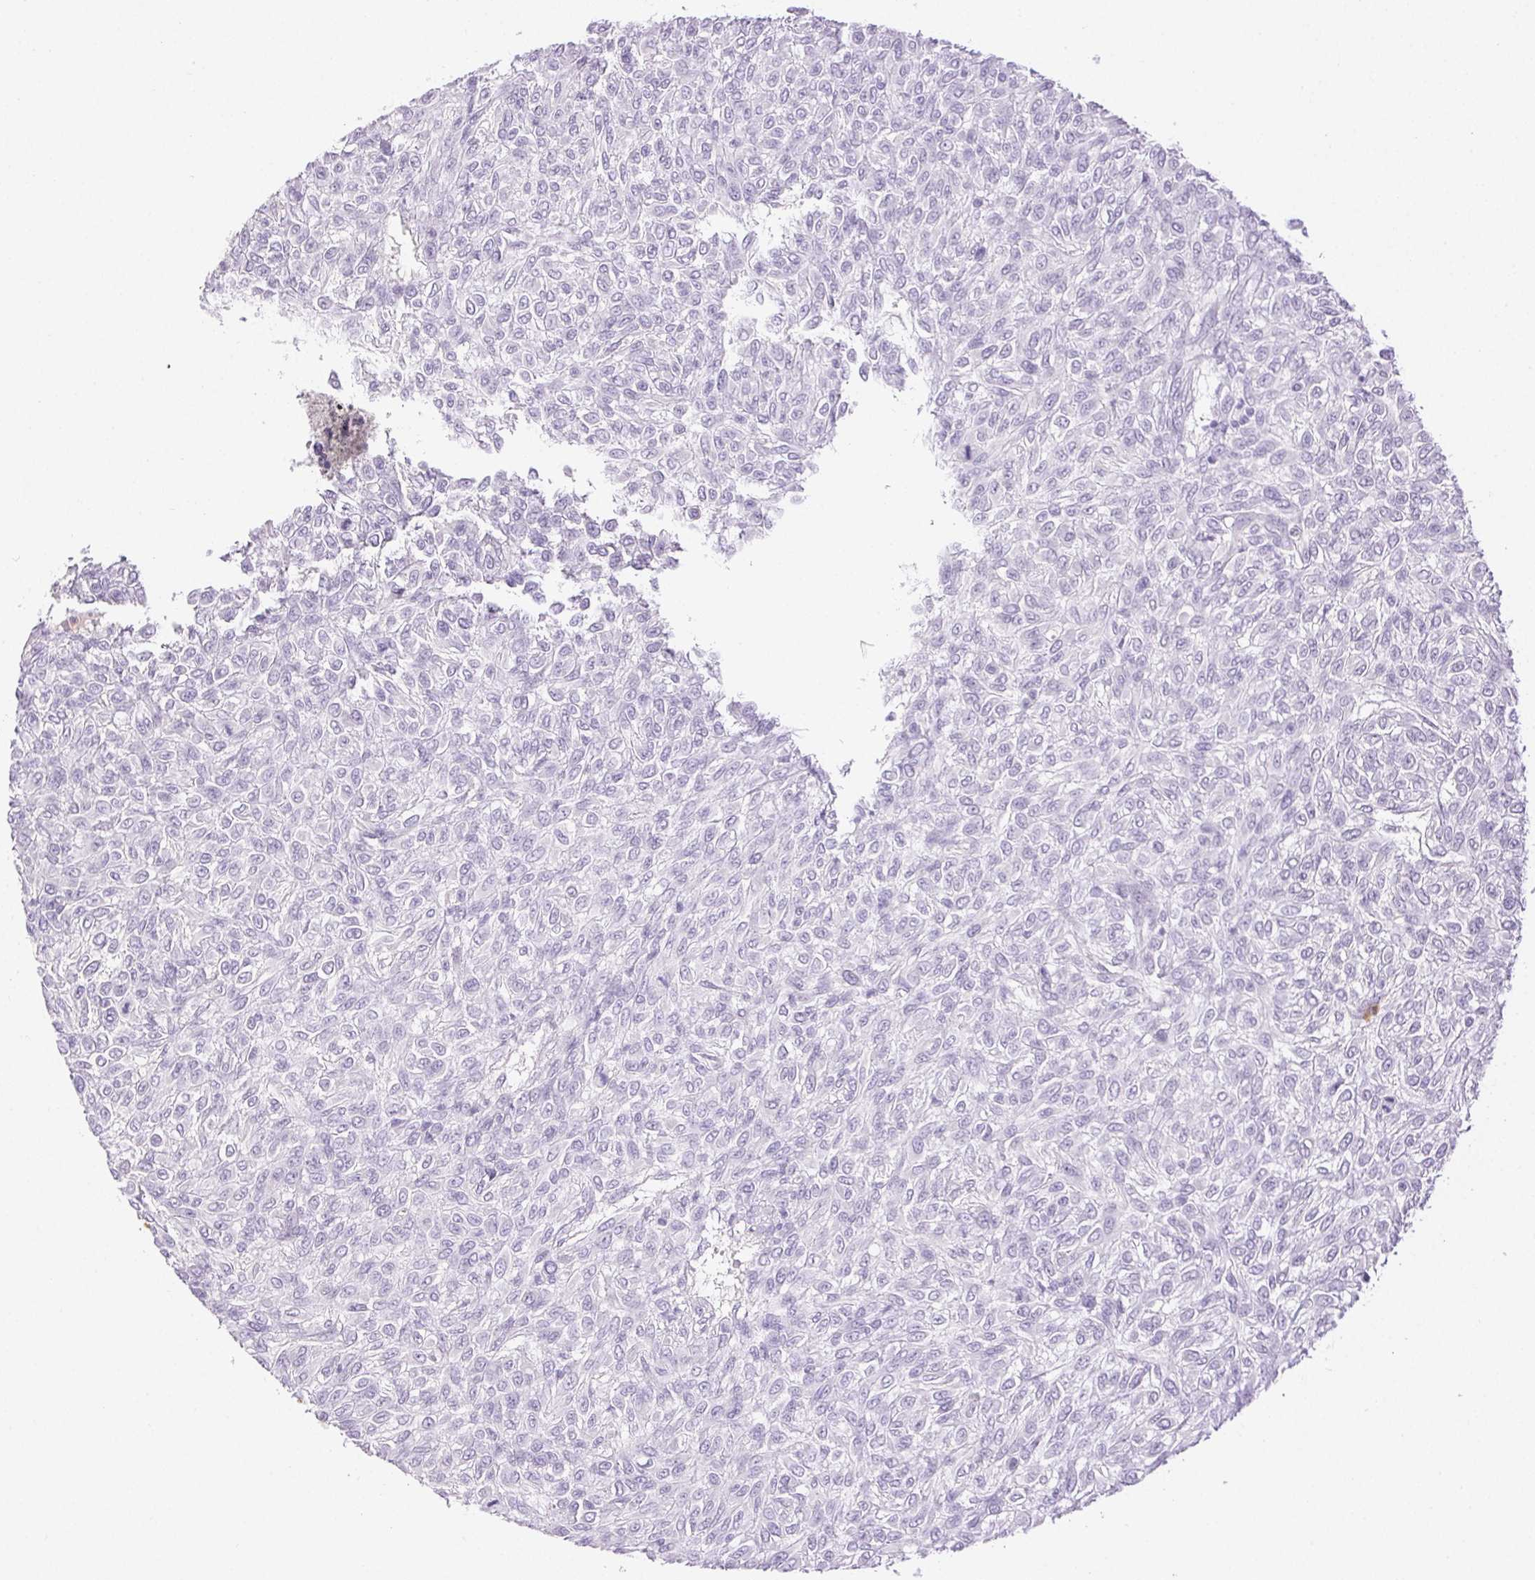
{"staining": {"intensity": "negative", "quantity": "none", "location": "none"}, "tissue": "renal cancer", "cell_type": "Tumor cells", "image_type": "cancer", "snomed": [{"axis": "morphology", "description": "Adenocarcinoma, NOS"}, {"axis": "topography", "description": "Kidney"}], "caption": "Immunohistochemical staining of human adenocarcinoma (renal) displays no significant positivity in tumor cells.", "gene": "EMX2", "patient": {"sex": "male", "age": 58}}